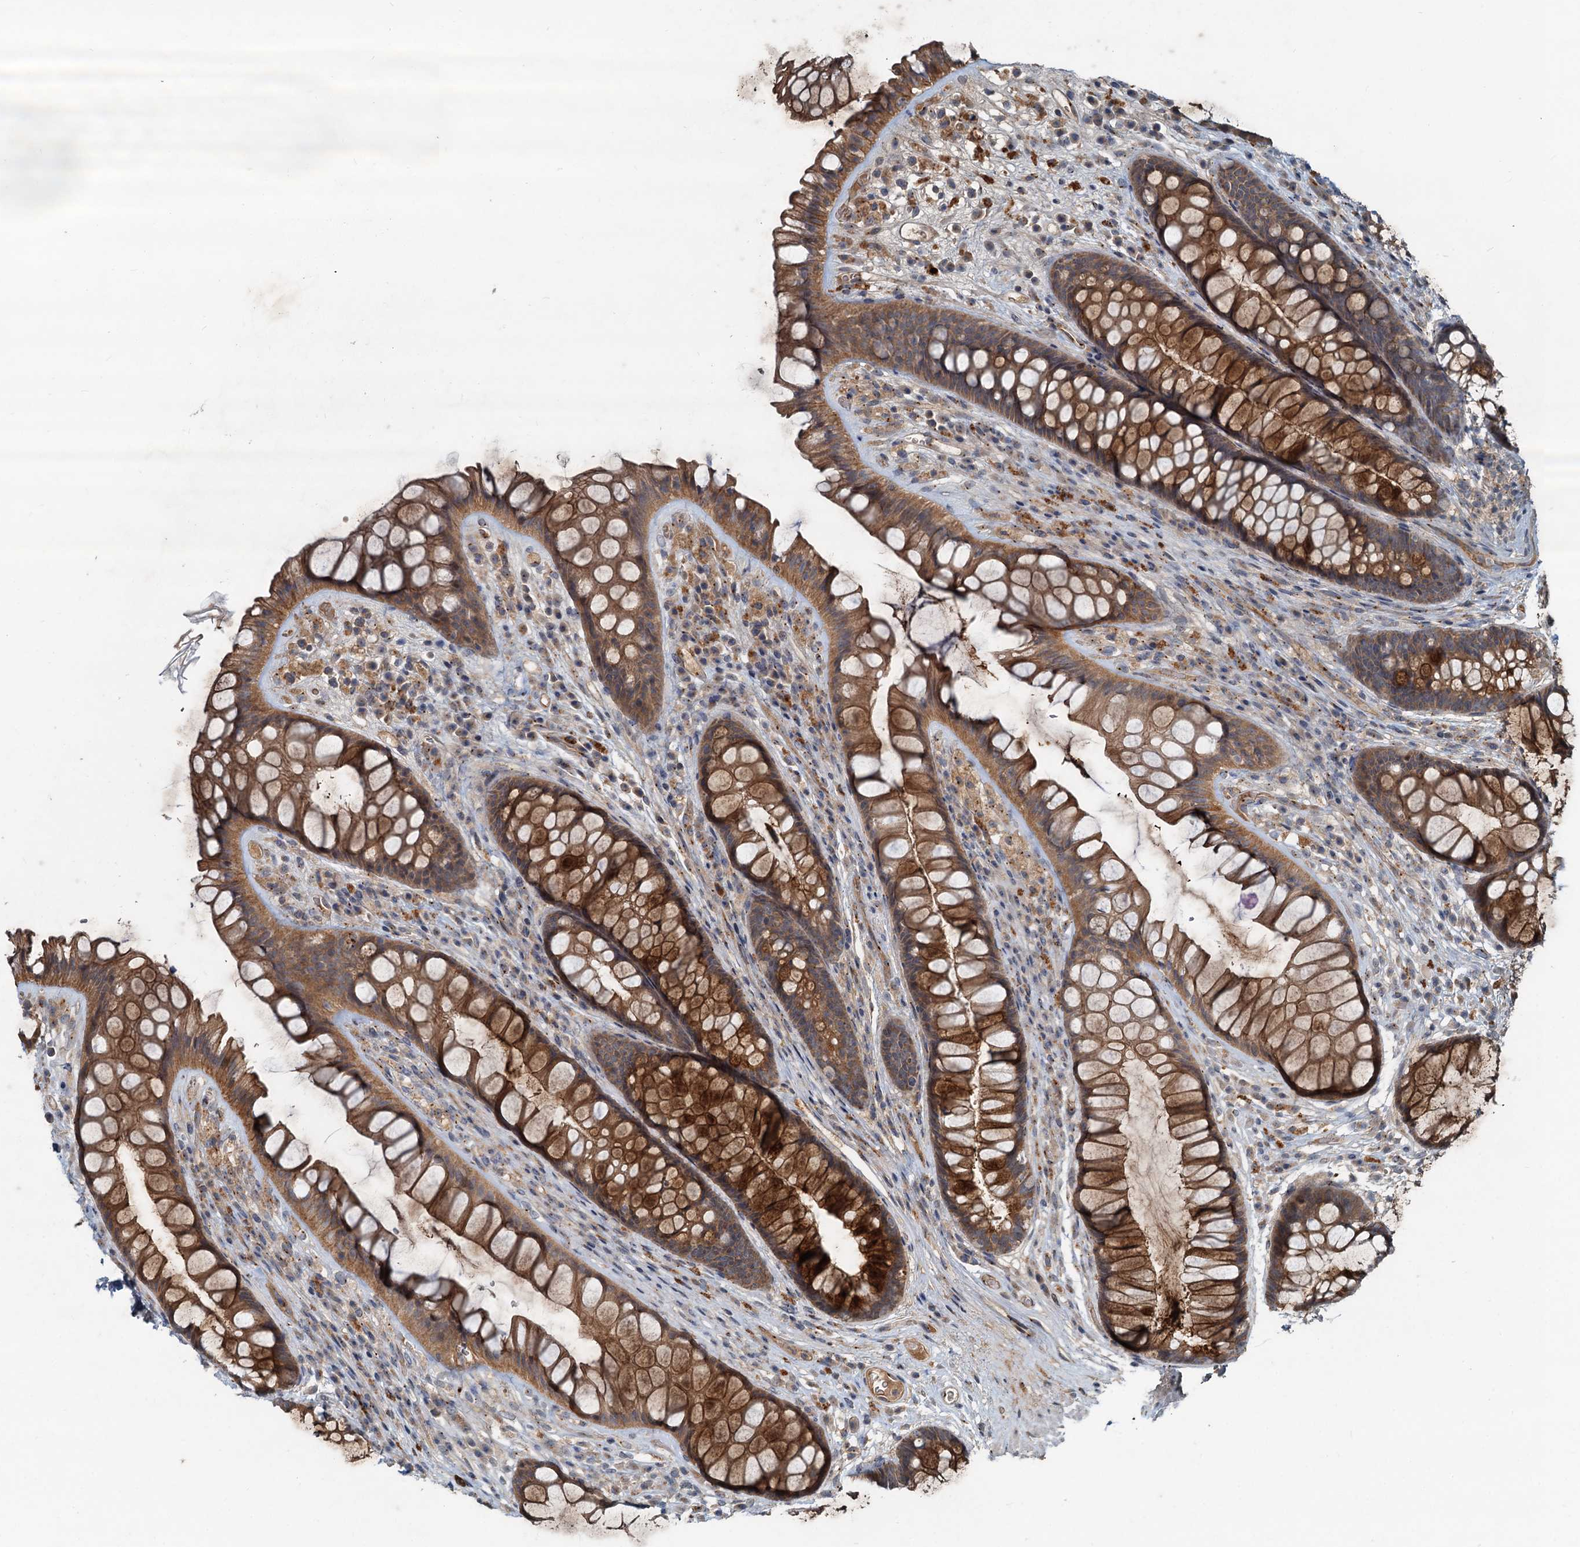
{"staining": {"intensity": "strong", "quantity": ">75%", "location": "cytoplasmic/membranous"}, "tissue": "rectum", "cell_type": "Glandular cells", "image_type": "normal", "snomed": [{"axis": "morphology", "description": "Normal tissue, NOS"}, {"axis": "topography", "description": "Rectum"}], "caption": "Glandular cells display strong cytoplasmic/membranous staining in approximately >75% of cells in normal rectum.", "gene": "CEP68", "patient": {"sex": "male", "age": 74}}